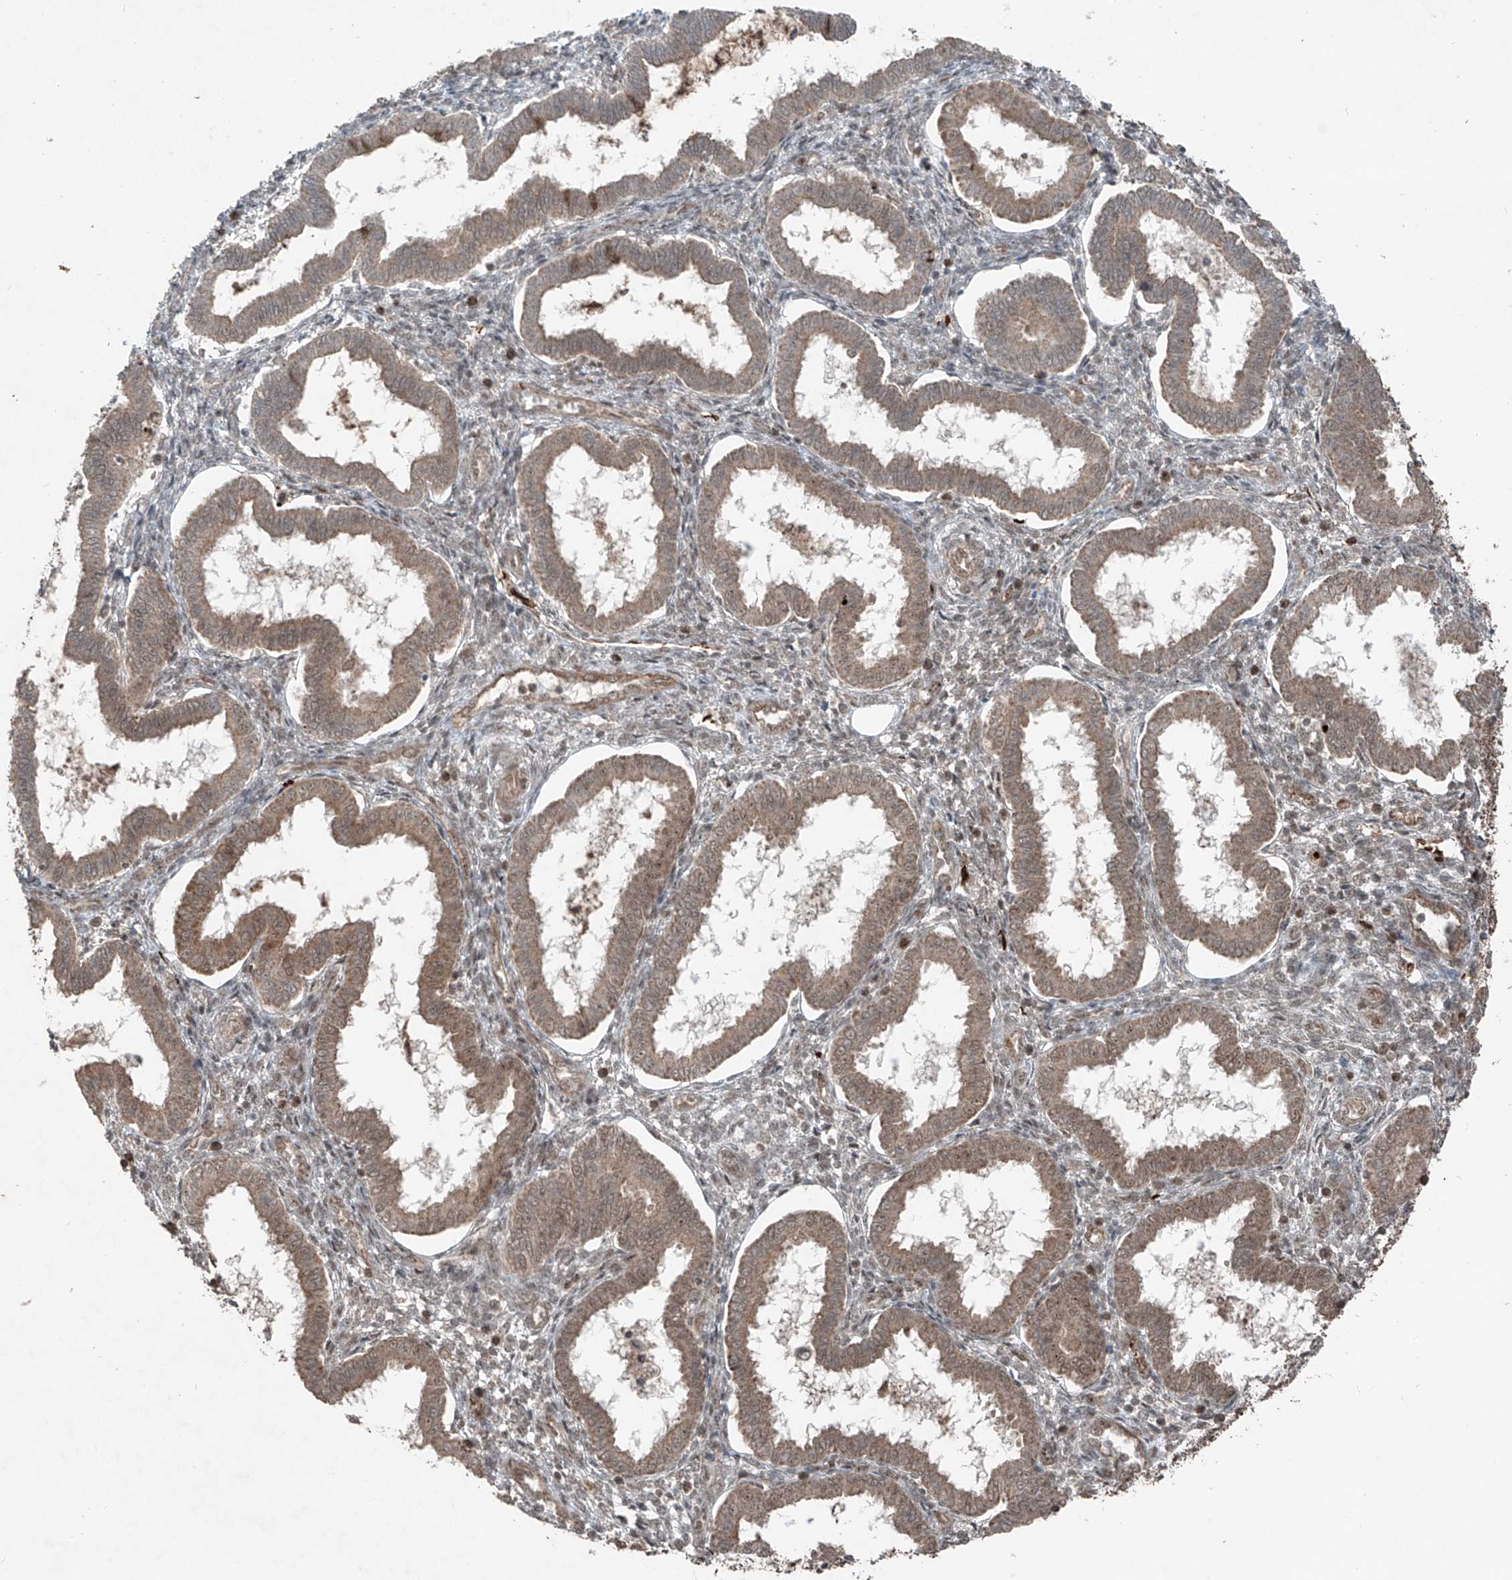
{"staining": {"intensity": "weak", "quantity": "25%-75%", "location": "cytoplasmic/membranous"}, "tissue": "endometrium", "cell_type": "Cells in endometrial stroma", "image_type": "normal", "snomed": [{"axis": "morphology", "description": "Normal tissue, NOS"}, {"axis": "topography", "description": "Endometrium"}], "caption": "High-power microscopy captured an immunohistochemistry (IHC) photomicrograph of unremarkable endometrium, revealing weak cytoplasmic/membranous expression in about 25%-75% of cells in endometrial stroma.", "gene": "ZNF620", "patient": {"sex": "female", "age": 24}}